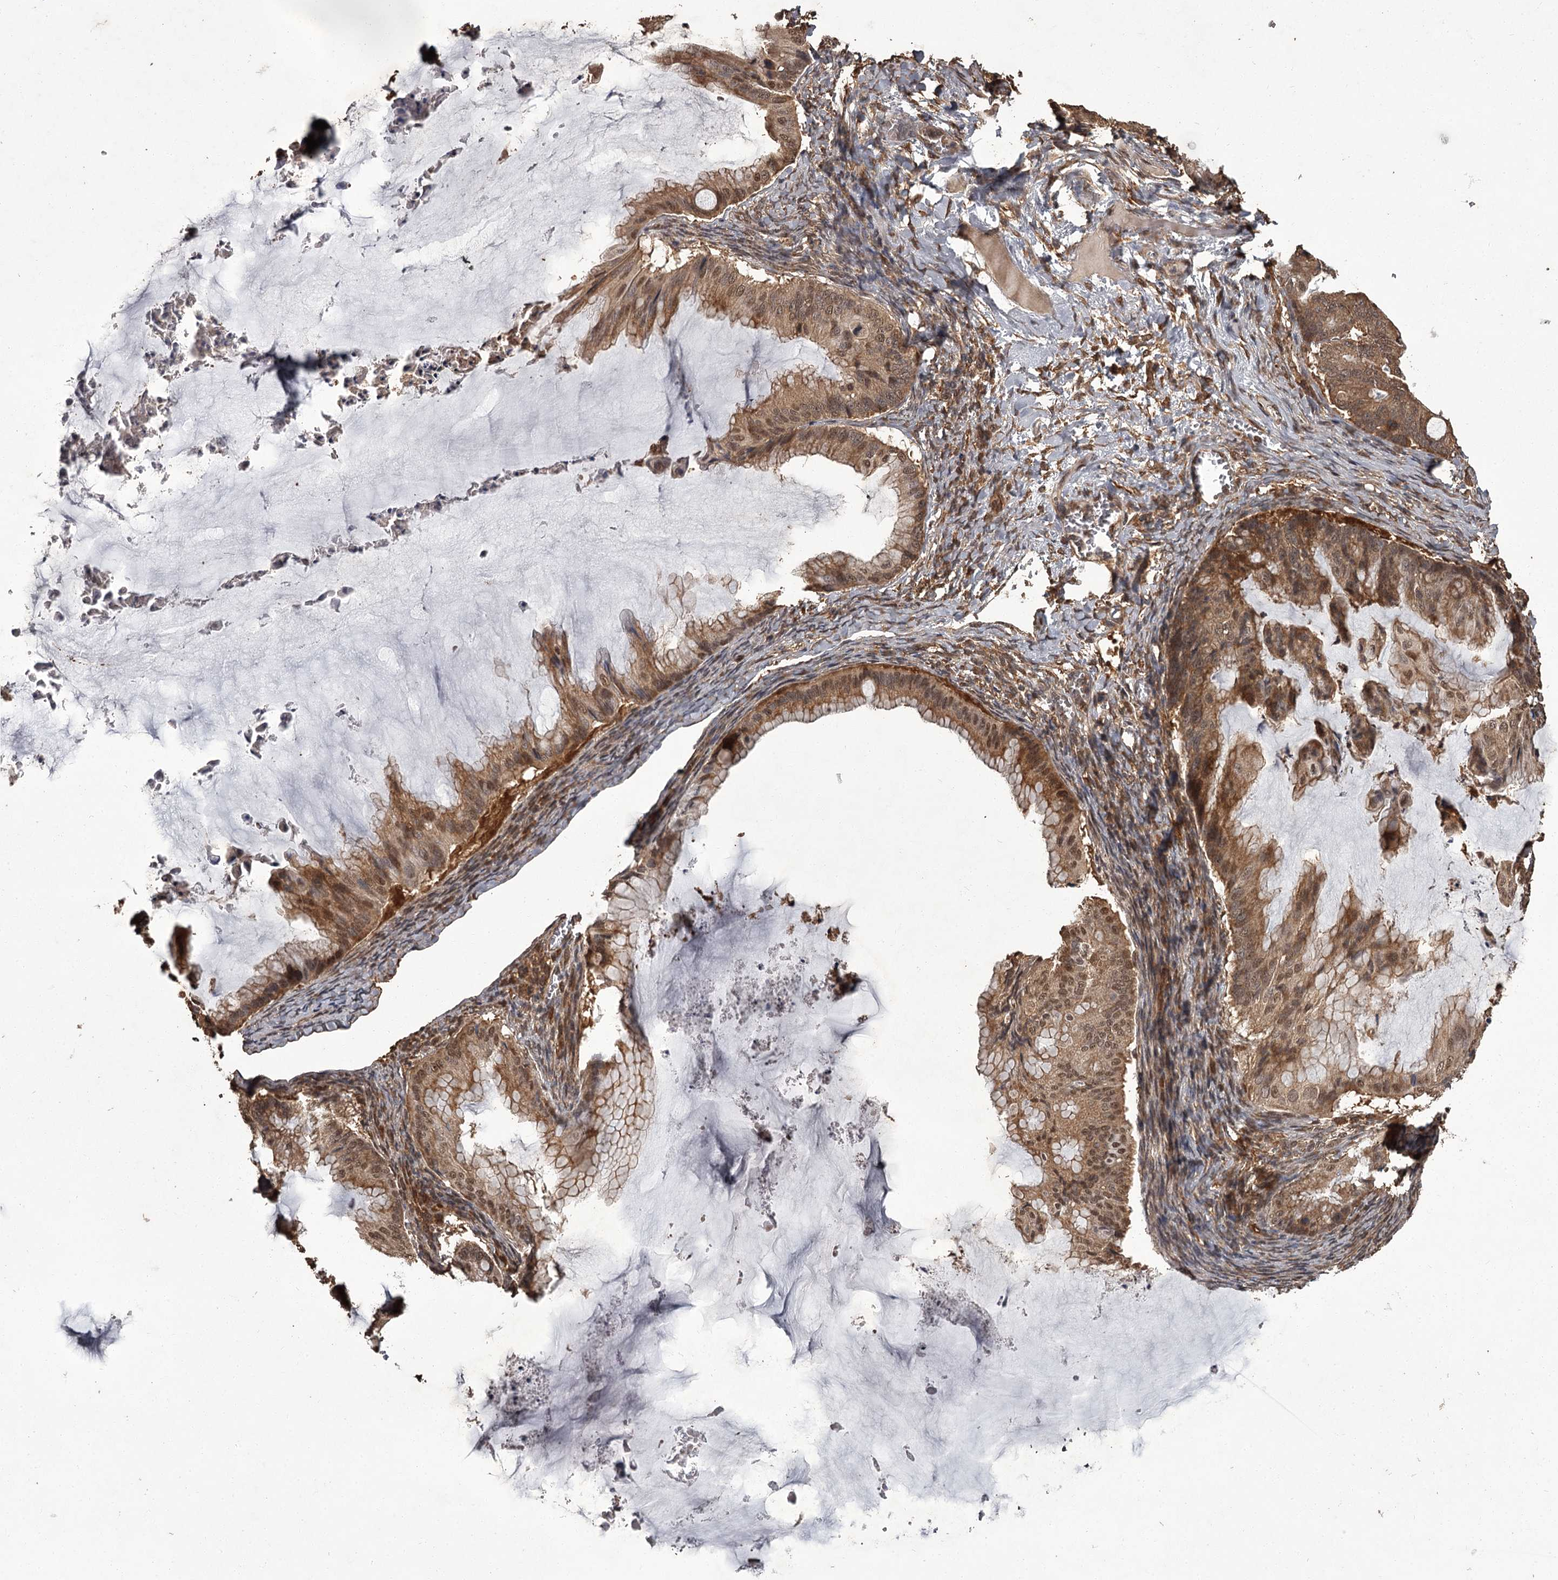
{"staining": {"intensity": "moderate", "quantity": ">75%", "location": "cytoplasmic/membranous,nuclear"}, "tissue": "ovarian cancer", "cell_type": "Tumor cells", "image_type": "cancer", "snomed": [{"axis": "morphology", "description": "Cystadenocarcinoma, mucinous, NOS"}, {"axis": "topography", "description": "Ovary"}], "caption": "High-power microscopy captured an IHC photomicrograph of mucinous cystadenocarcinoma (ovarian), revealing moderate cytoplasmic/membranous and nuclear staining in about >75% of tumor cells. The staining was performed using DAB, with brown indicating positive protein expression. Nuclei are stained blue with hematoxylin.", "gene": "NPRL2", "patient": {"sex": "female", "age": 71}}